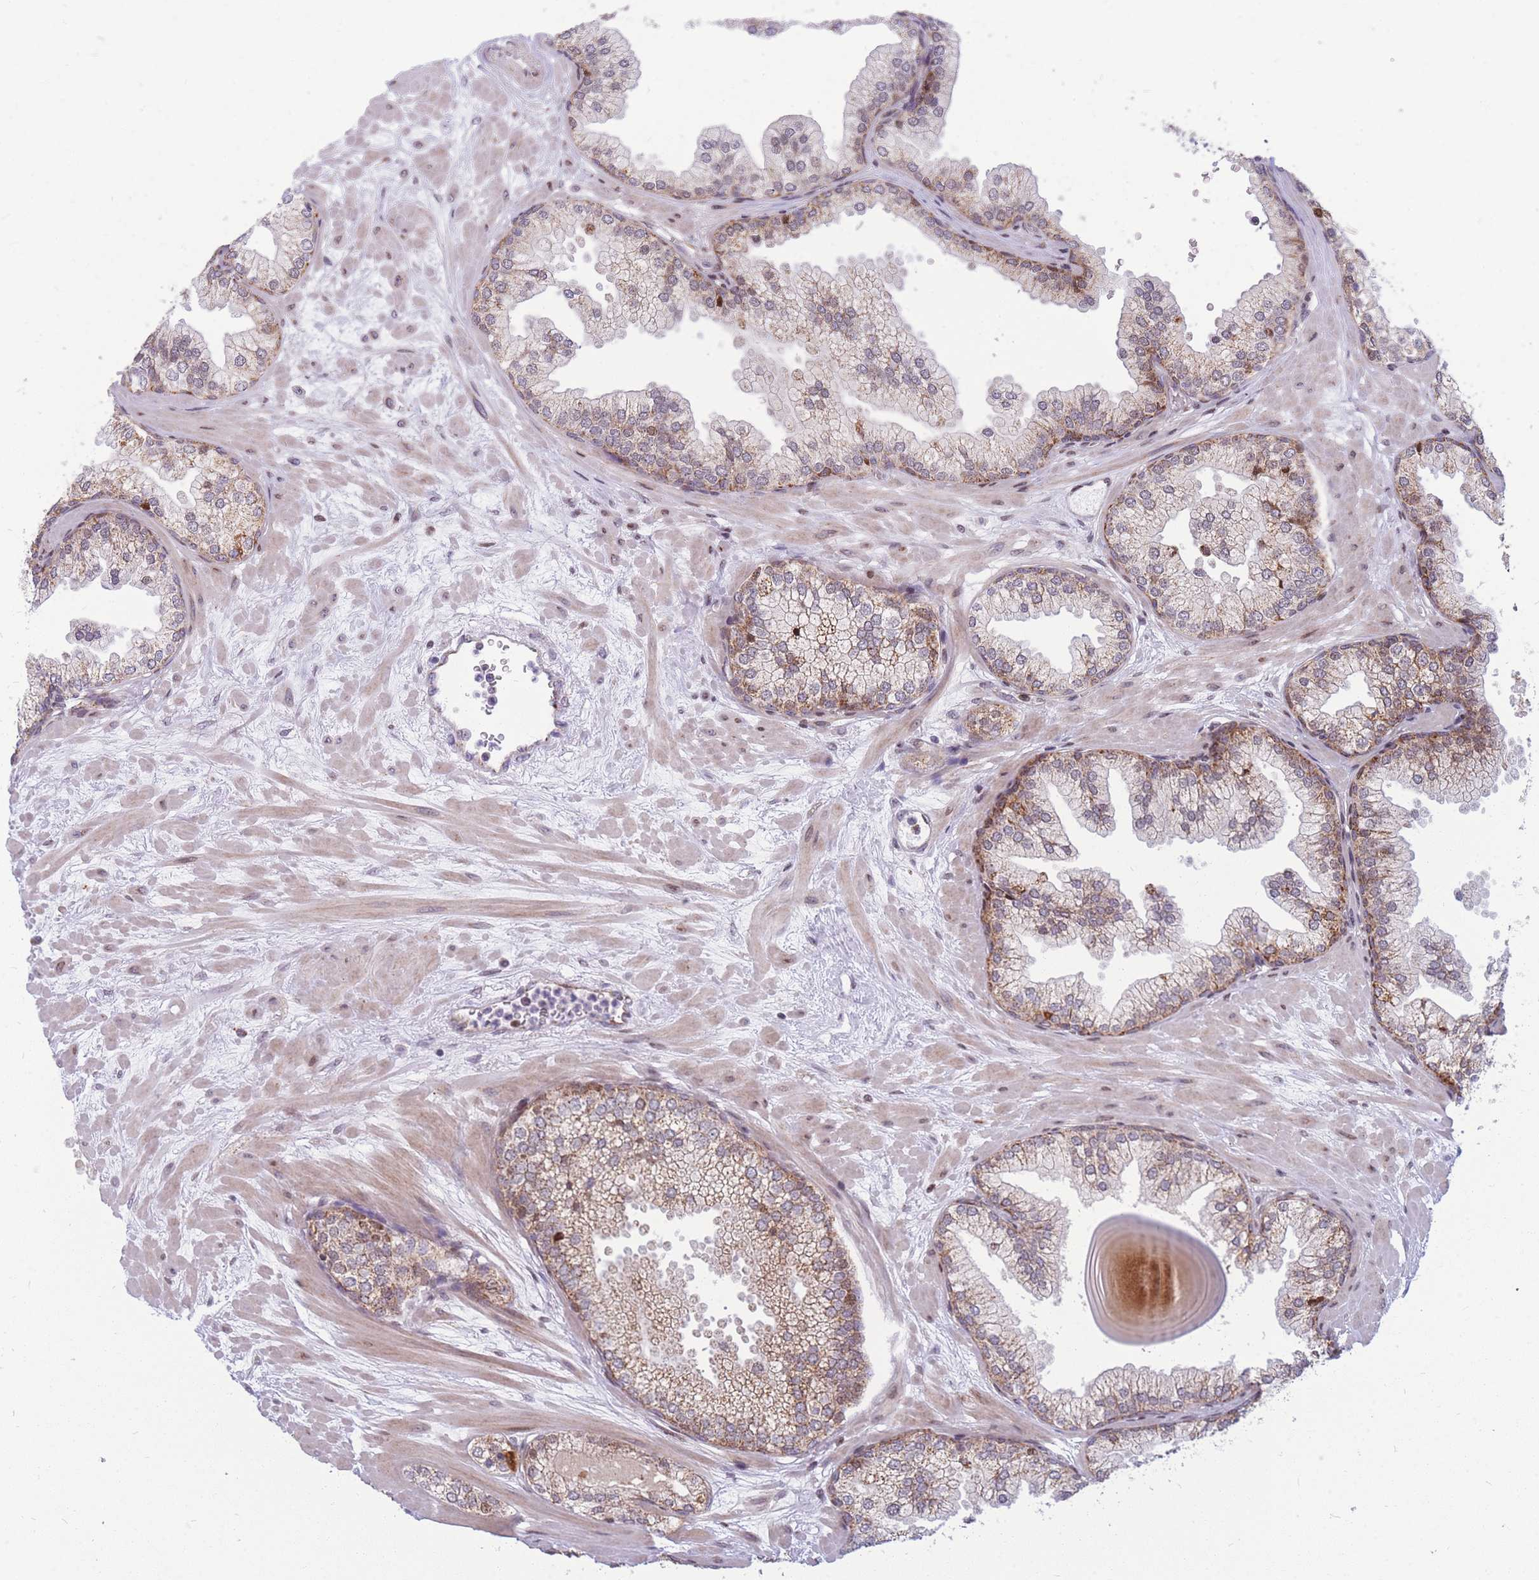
{"staining": {"intensity": "strong", "quantity": "25%-75%", "location": "cytoplasmic/membranous"}, "tissue": "prostate", "cell_type": "Glandular cells", "image_type": "normal", "snomed": [{"axis": "morphology", "description": "Normal tissue, NOS"}, {"axis": "topography", "description": "Prostate"}], "caption": "Strong cytoplasmic/membranous positivity is seen in approximately 25%-75% of glandular cells in benign prostate.", "gene": "HSPE1", "patient": {"sex": "male", "age": 61}}